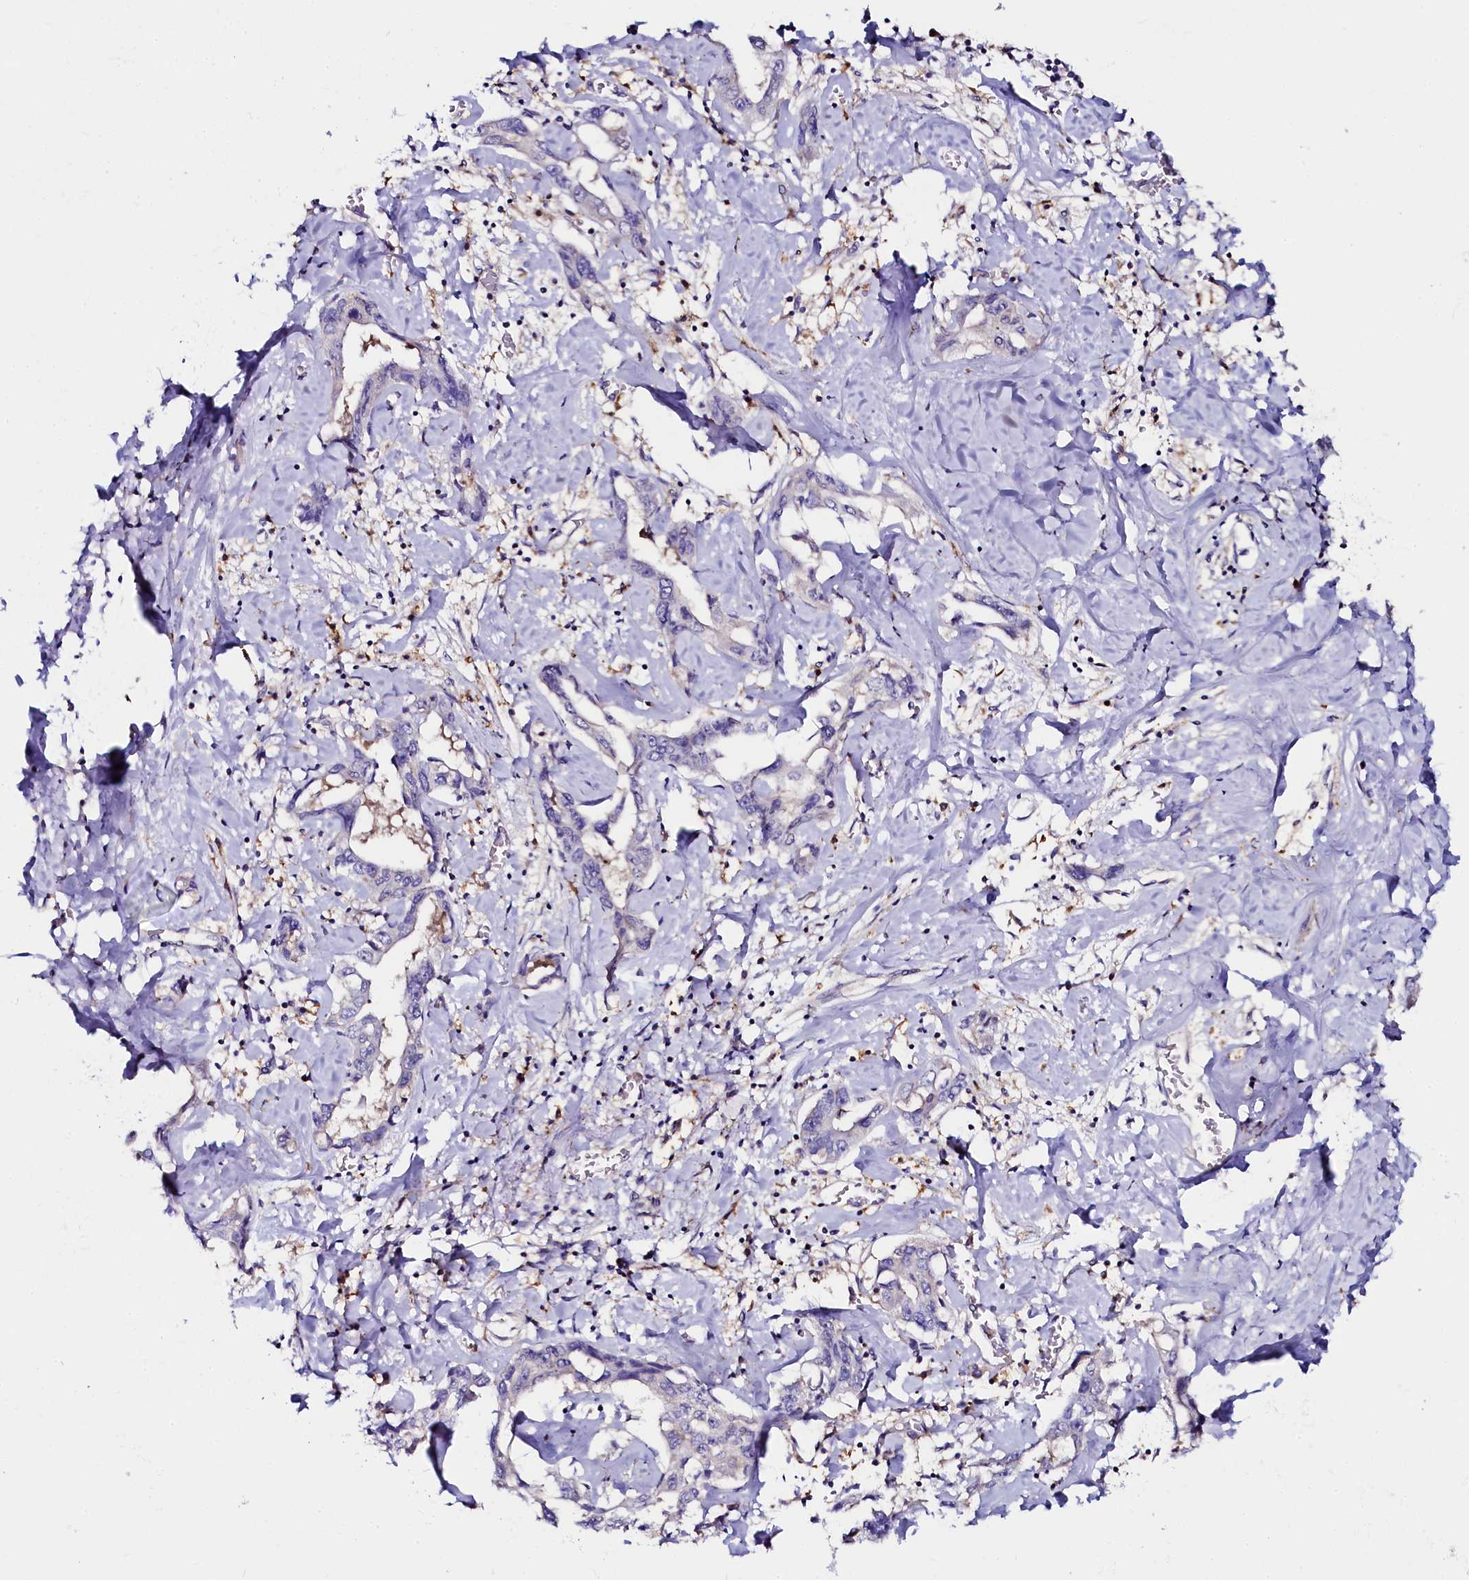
{"staining": {"intensity": "negative", "quantity": "none", "location": "none"}, "tissue": "liver cancer", "cell_type": "Tumor cells", "image_type": "cancer", "snomed": [{"axis": "morphology", "description": "Cholangiocarcinoma"}, {"axis": "topography", "description": "Liver"}], "caption": "Tumor cells are negative for protein expression in human liver cancer (cholangiocarcinoma).", "gene": "OTOL1", "patient": {"sex": "male", "age": 59}}